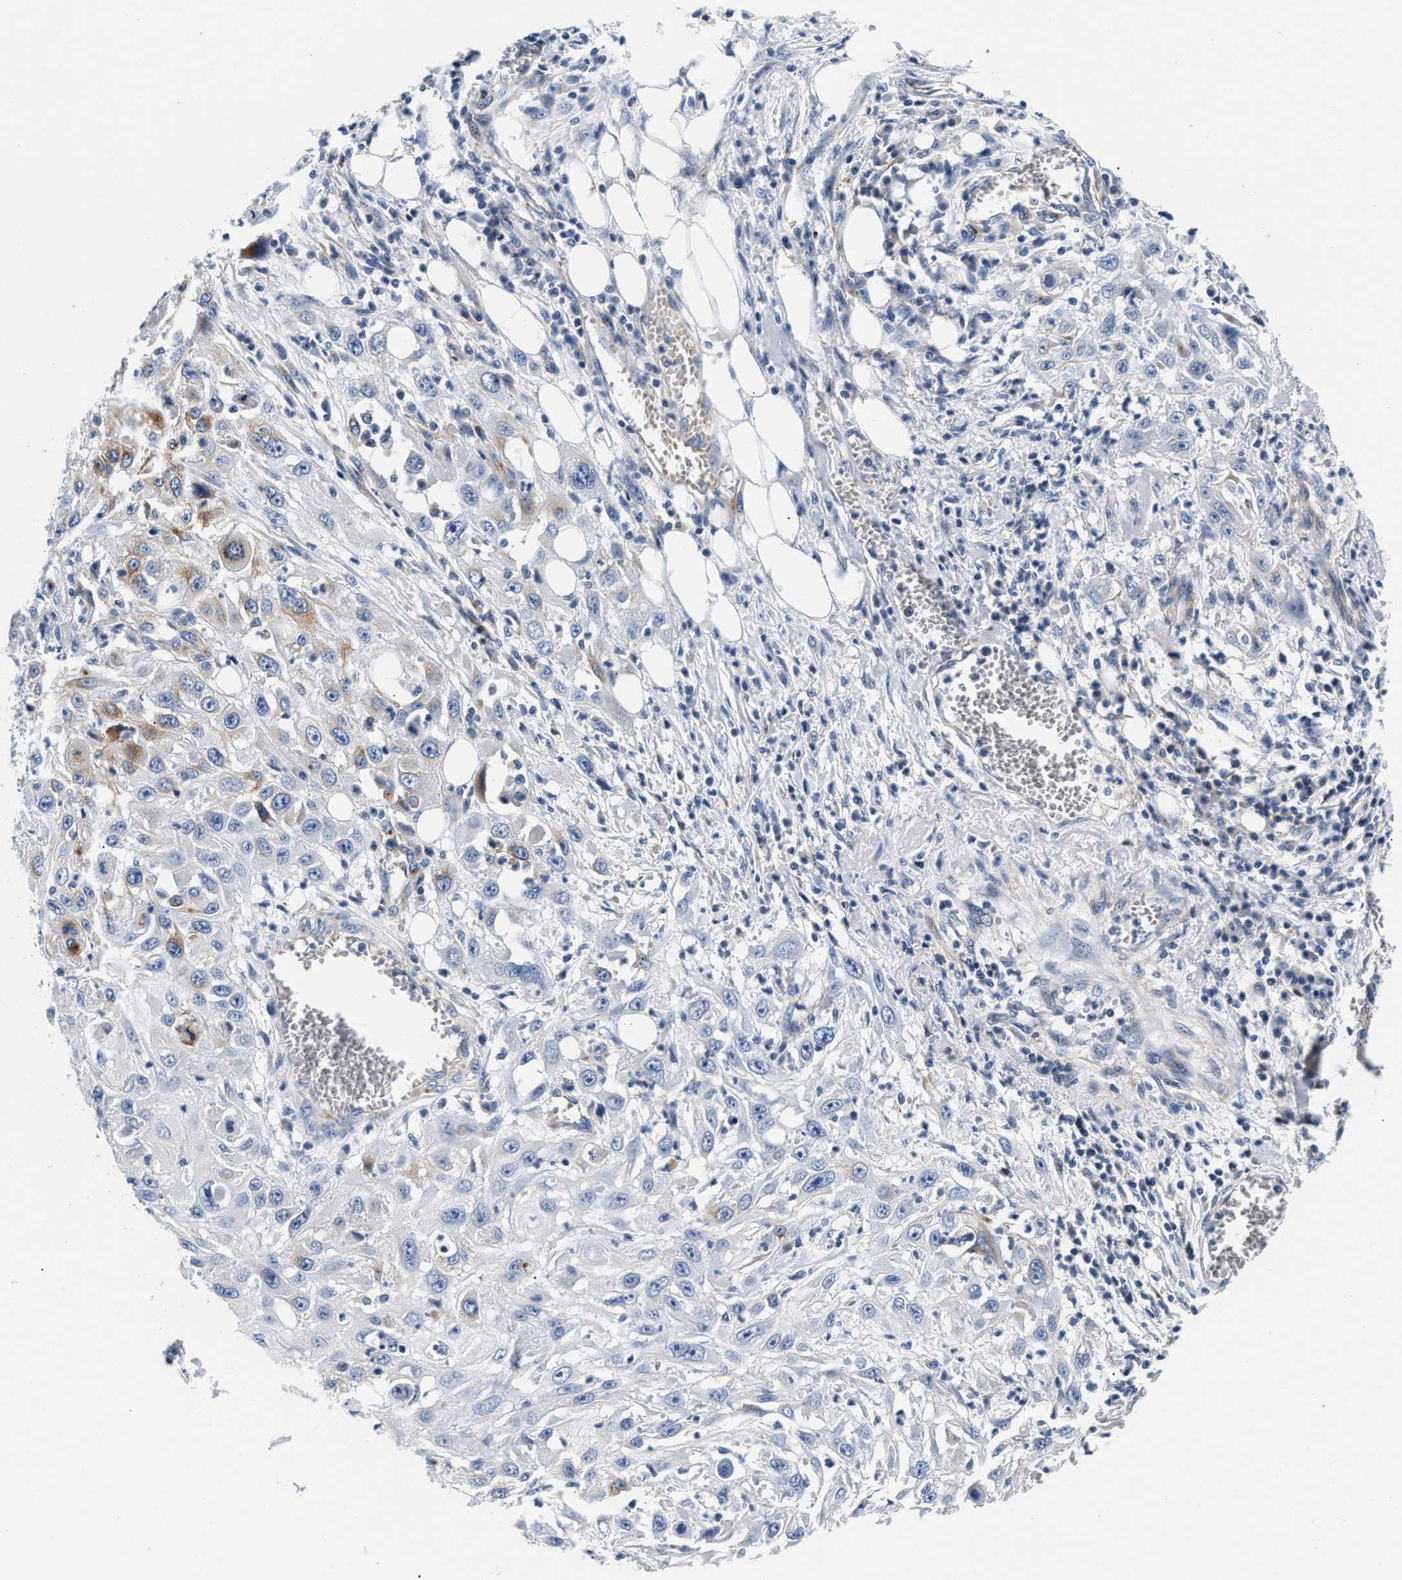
{"staining": {"intensity": "moderate", "quantity": "<25%", "location": "cytoplasmic/membranous"}, "tissue": "skin cancer", "cell_type": "Tumor cells", "image_type": "cancer", "snomed": [{"axis": "morphology", "description": "Squamous cell carcinoma, NOS"}, {"axis": "topography", "description": "Skin"}], "caption": "Approximately <25% of tumor cells in skin squamous cell carcinoma reveal moderate cytoplasmic/membranous protein staining as visualized by brown immunohistochemical staining.", "gene": "P2RY4", "patient": {"sex": "male", "age": 75}}